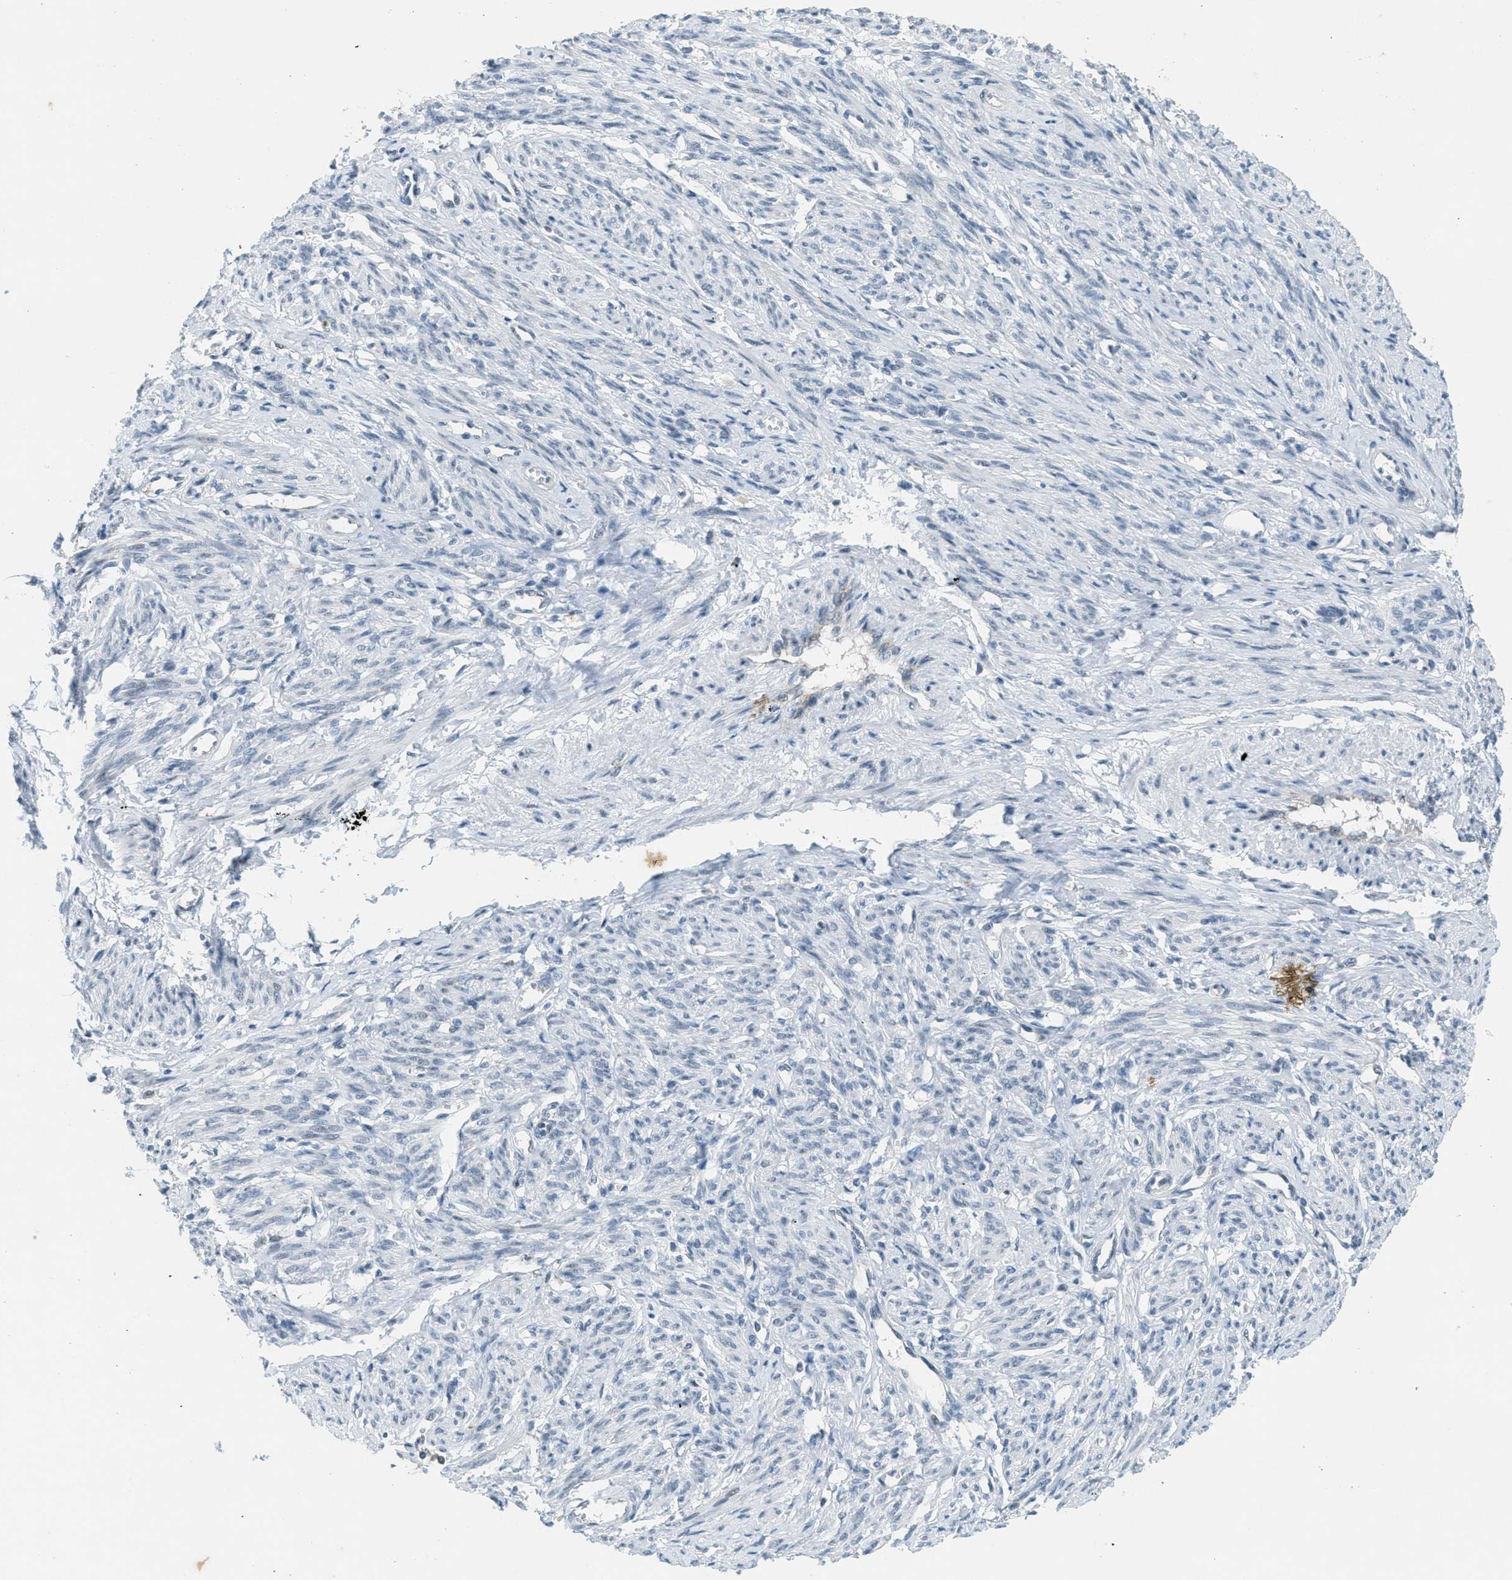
{"staining": {"intensity": "weak", "quantity": "<25%", "location": "nuclear"}, "tissue": "smooth muscle", "cell_type": "Smooth muscle cells", "image_type": "normal", "snomed": [{"axis": "morphology", "description": "Normal tissue, NOS"}, {"axis": "topography", "description": "Smooth muscle"}], "caption": "Smooth muscle was stained to show a protein in brown. There is no significant staining in smooth muscle cells. The staining is performed using DAB brown chromogen with nuclei counter-stained in using hematoxylin.", "gene": "FYN", "patient": {"sex": "female", "age": 65}}